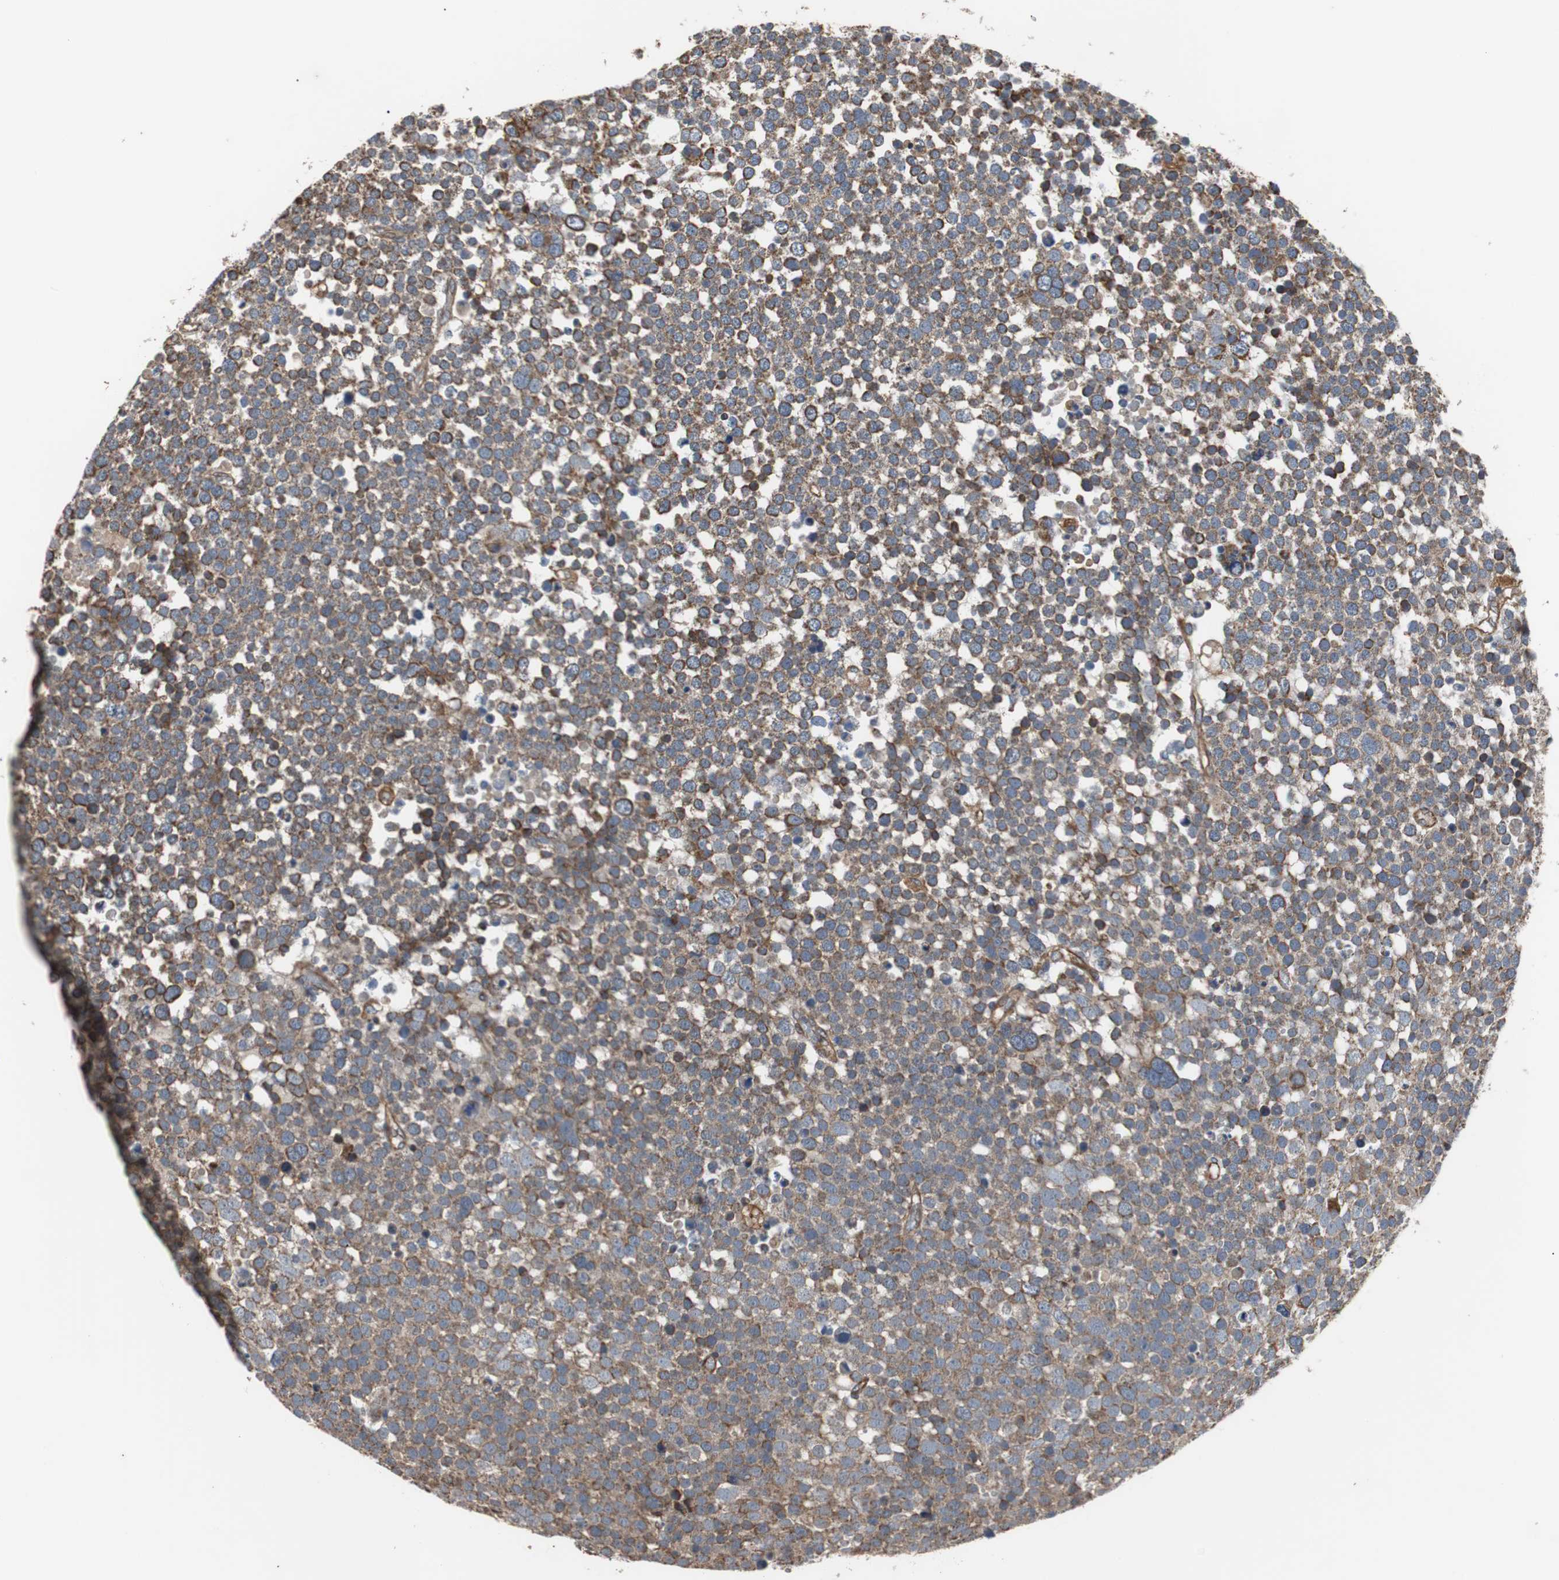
{"staining": {"intensity": "moderate", "quantity": ">75%", "location": "cytoplasmic/membranous"}, "tissue": "testis cancer", "cell_type": "Tumor cells", "image_type": "cancer", "snomed": [{"axis": "morphology", "description": "Seminoma, NOS"}, {"axis": "topography", "description": "Testis"}], "caption": "The image demonstrates staining of testis cancer (seminoma), revealing moderate cytoplasmic/membranous protein staining (brown color) within tumor cells.", "gene": "ACTR3", "patient": {"sex": "male", "age": 71}}